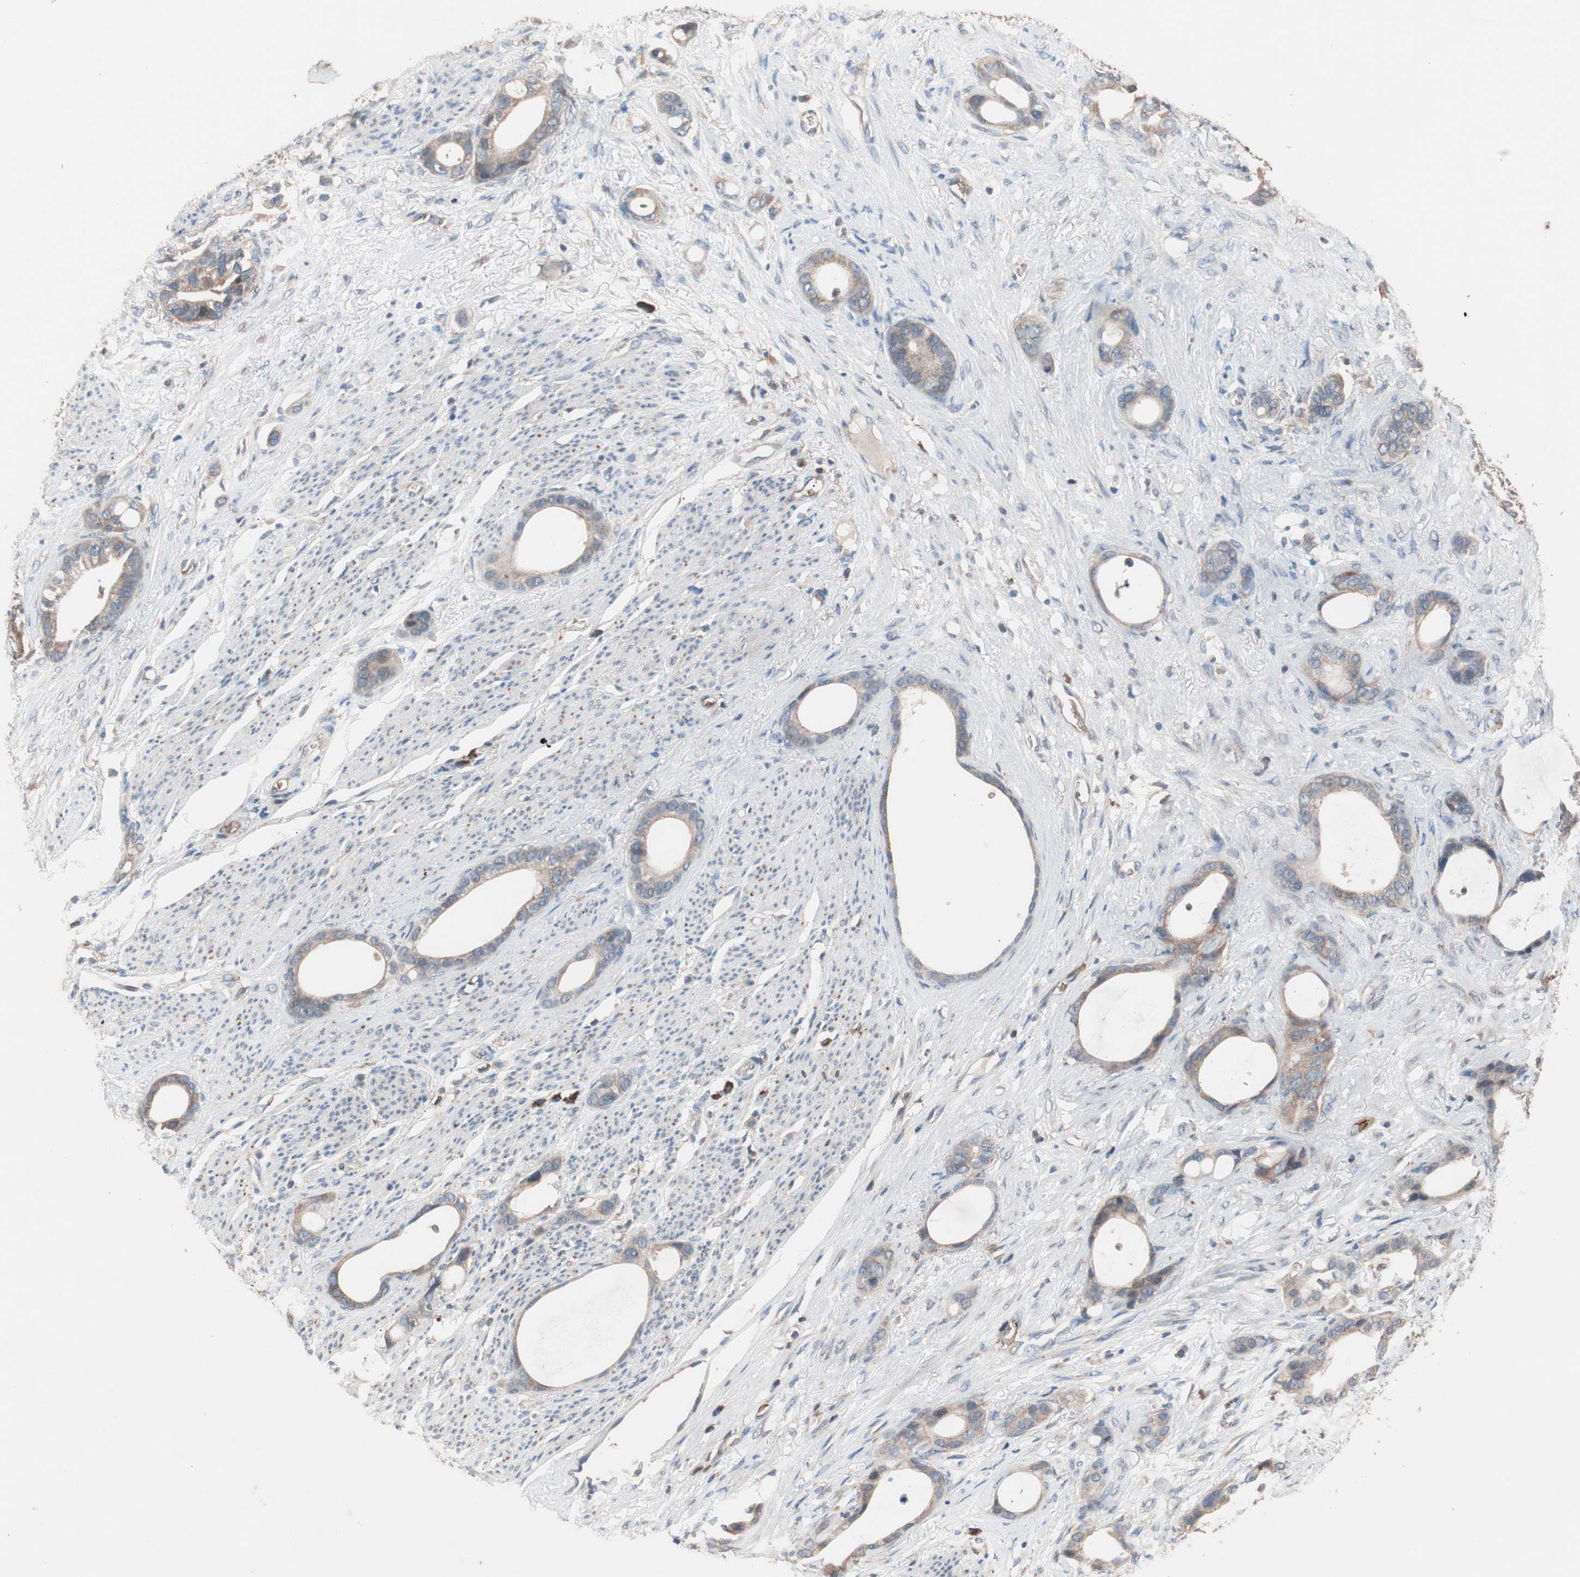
{"staining": {"intensity": "moderate", "quantity": ">75%", "location": "cytoplasmic/membranous"}, "tissue": "stomach cancer", "cell_type": "Tumor cells", "image_type": "cancer", "snomed": [{"axis": "morphology", "description": "Adenocarcinoma, NOS"}, {"axis": "topography", "description": "Stomach"}], "caption": "Human stomach cancer (adenocarcinoma) stained with a brown dye displays moderate cytoplasmic/membranous positive expression in about >75% of tumor cells.", "gene": "GLYCTK", "patient": {"sex": "female", "age": 75}}